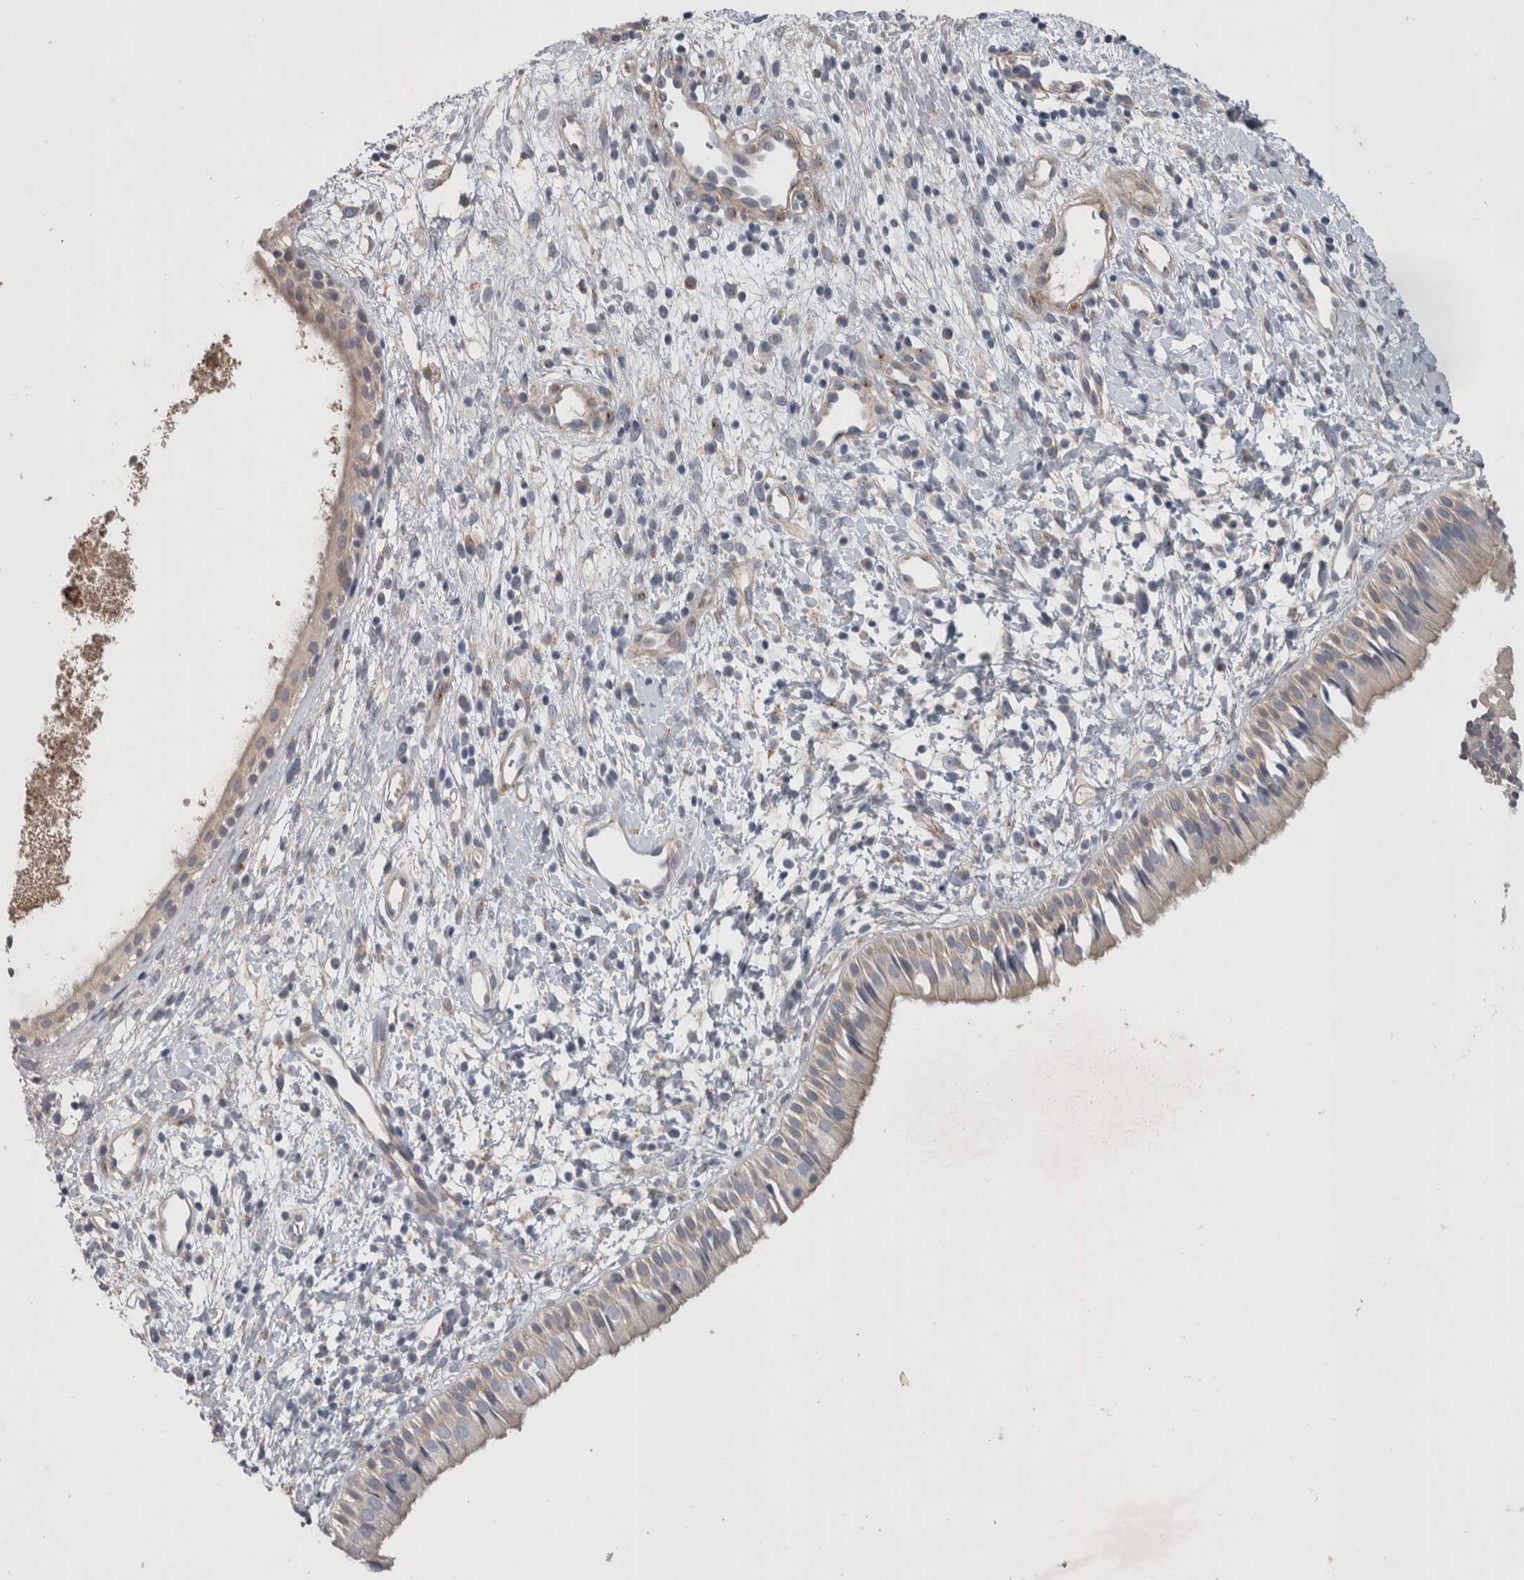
{"staining": {"intensity": "weak", "quantity": ">75%", "location": "cytoplasmic/membranous"}, "tissue": "nasopharynx", "cell_type": "Respiratory epithelial cells", "image_type": "normal", "snomed": [{"axis": "morphology", "description": "Normal tissue, NOS"}, {"axis": "topography", "description": "Nasopharynx"}], "caption": "Immunohistochemical staining of unremarkable human nasopharynx demonstrates weak cytoplasmic/membranous protein positivity in approximately >75% of respiratory epithelial cells.", "gene": "SLC22A11", "patient": {"sex": "male", "age": 22}}